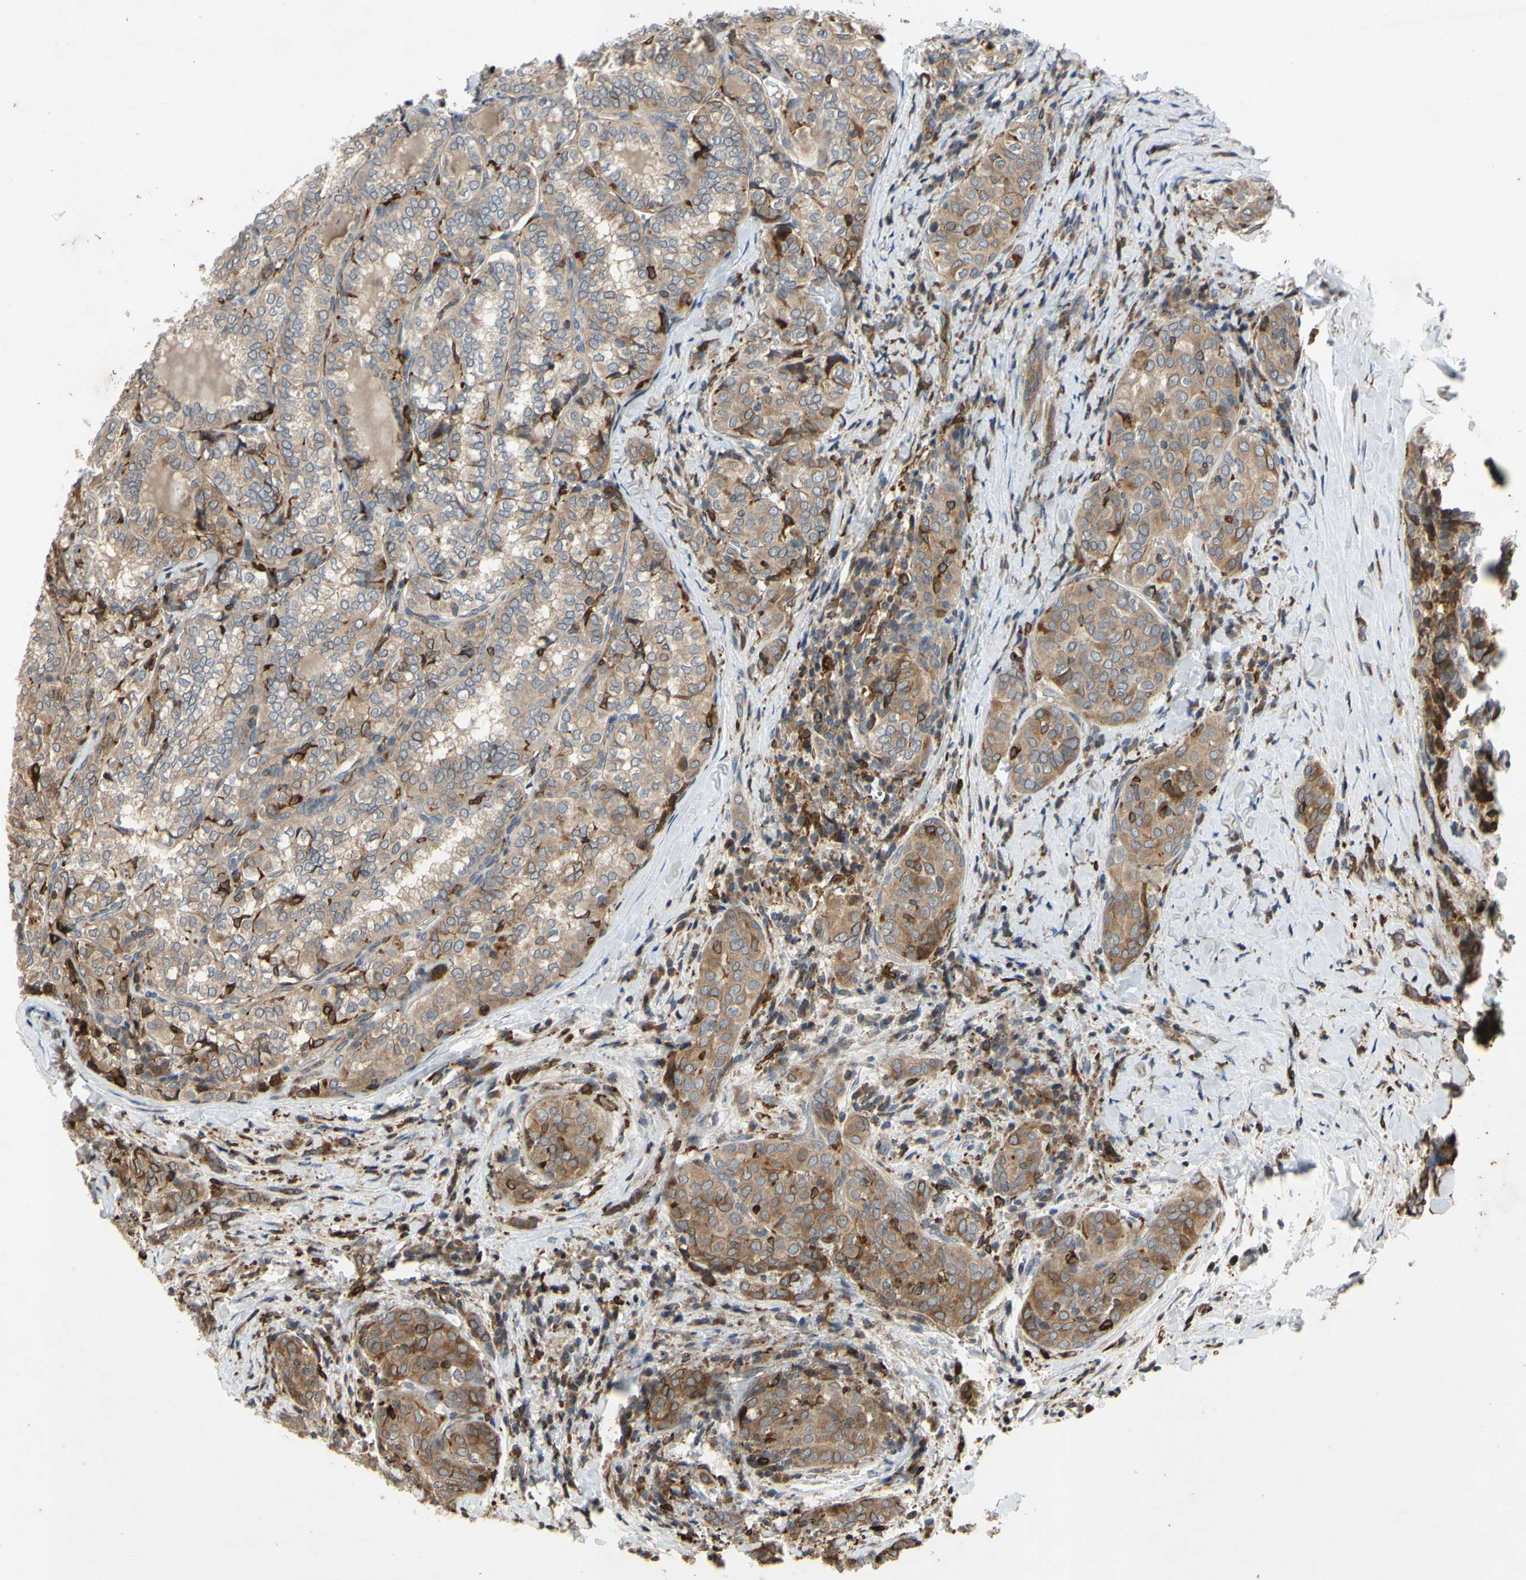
{"staining": {"intensity": "weak", "quantity": ">75%", "location": "cytoplasmic/membranous"}, "tissue": "thyroid cancer", "cell_type": "Tumor cells", "image_type": "cancer", "snomed": [{"axis": "morphology", "description": "Normal tissue, NOS"}, {"axis": "morphology", "description": "Papillary adenocarcinoma, NOS"}, {"axis": "topography", "description": "Thyroid gland"}], "caption": "Immunohistochemical staining of human papillary adenocarcinoma (thyroid) exhibits low levels of weak cytoplasmic/membranous expression in approximately >75% of tumor cells. (DAB (3,3'-diaminobenzidine) IHC with brightfield microscopy, high magnification).", "gene": "PLXNA2", "patient": {"sex": "female", "age": 30}}